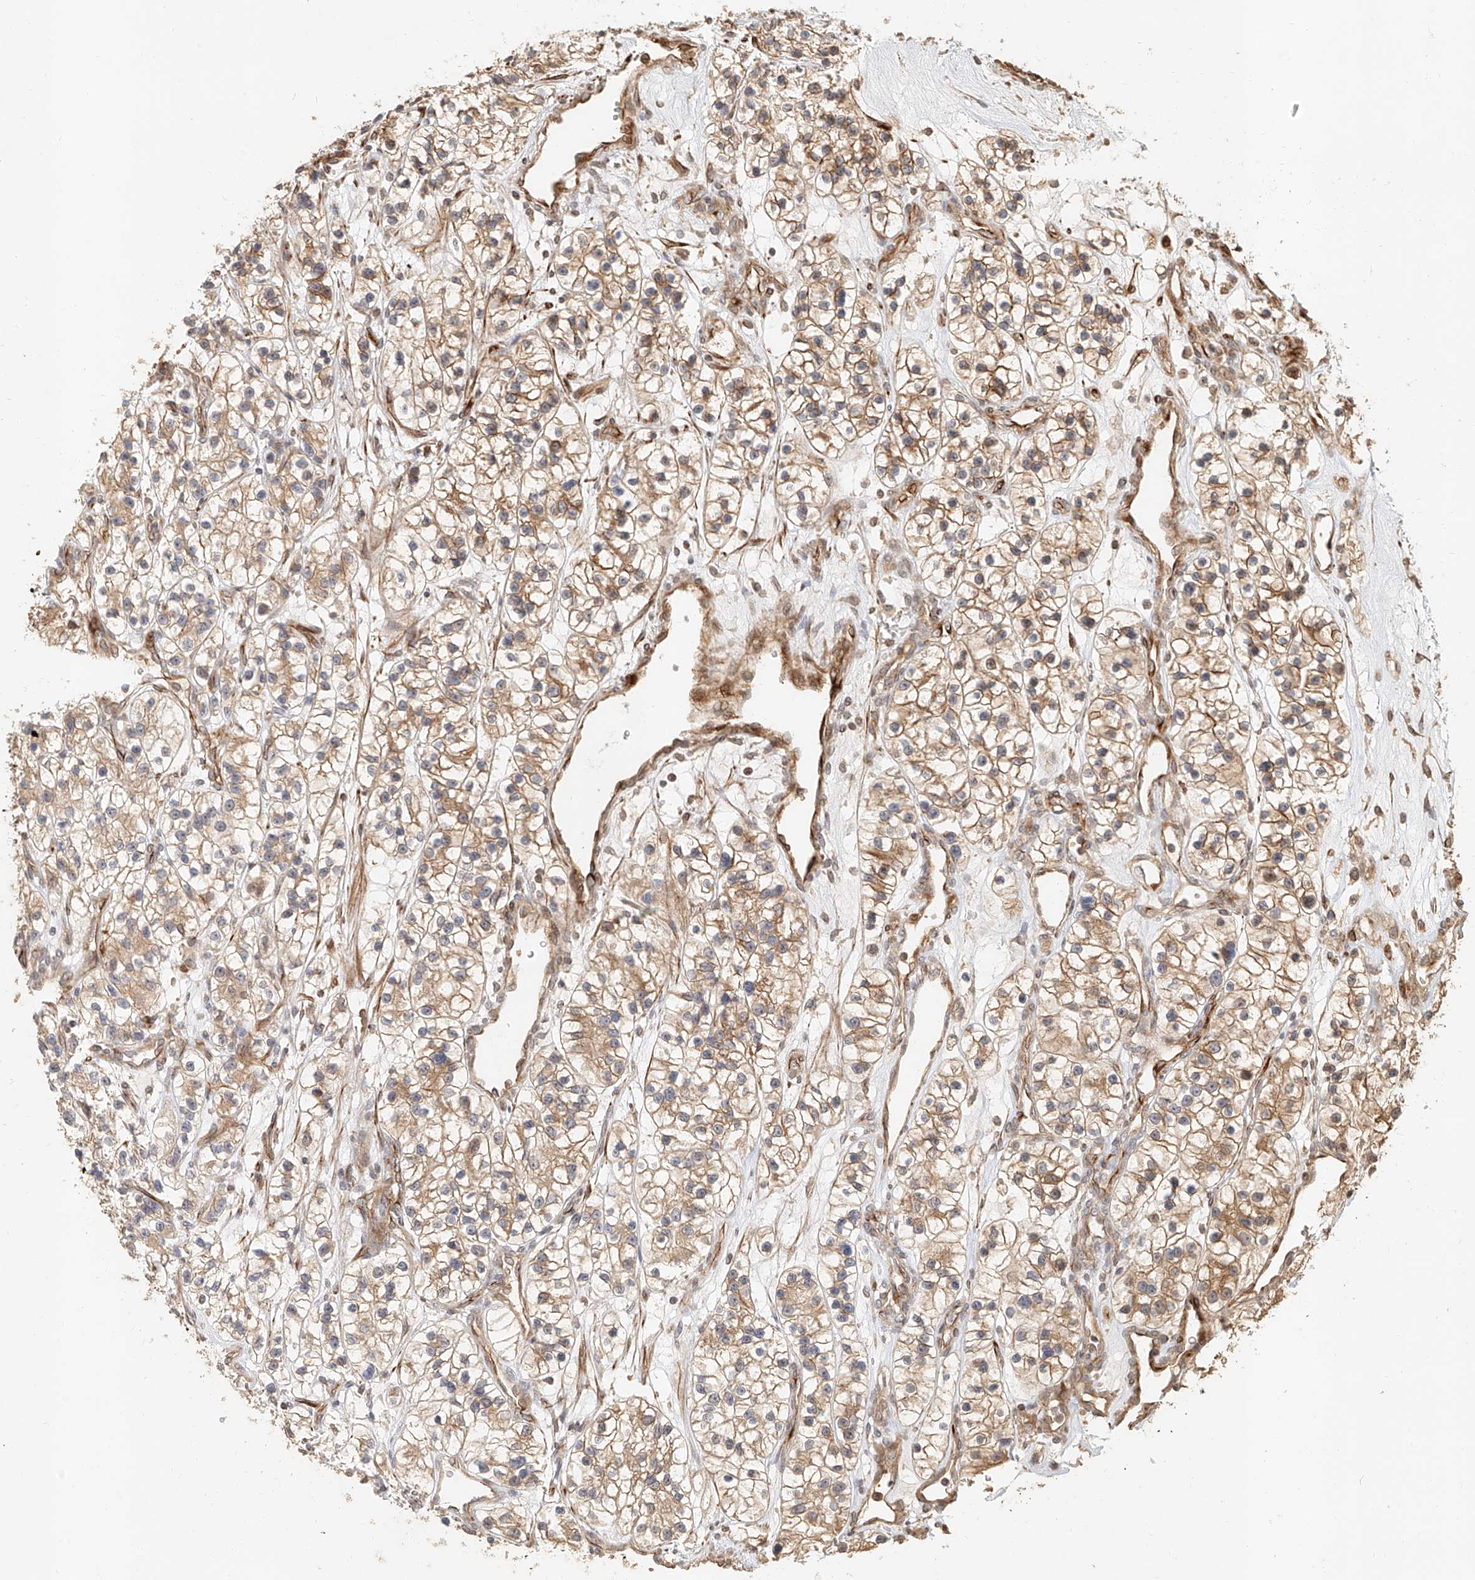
{"staining": {"intensity": "weak", "quantity": ">75%", "location": "cytoplasmic/membranous"}, "tissue": "renal cancer", "cell_type": "Tumor cells", "image_type": "cancer", "snomed": [{"axis": "morphology", "description": "Adenocarcinoma, NOS"}, {"axis": "topography", "description": "Kidney"}], "caption": "Adenocarcinoma (renal) tissue reveals weak cytoplasmic/membranous expression in about >75% of tumor cells (brown staining indicates protein expression, while blue staining denotes nuclei).", "gene": "NAP1L1", "patient": {"sex": "female", "age": 57}}